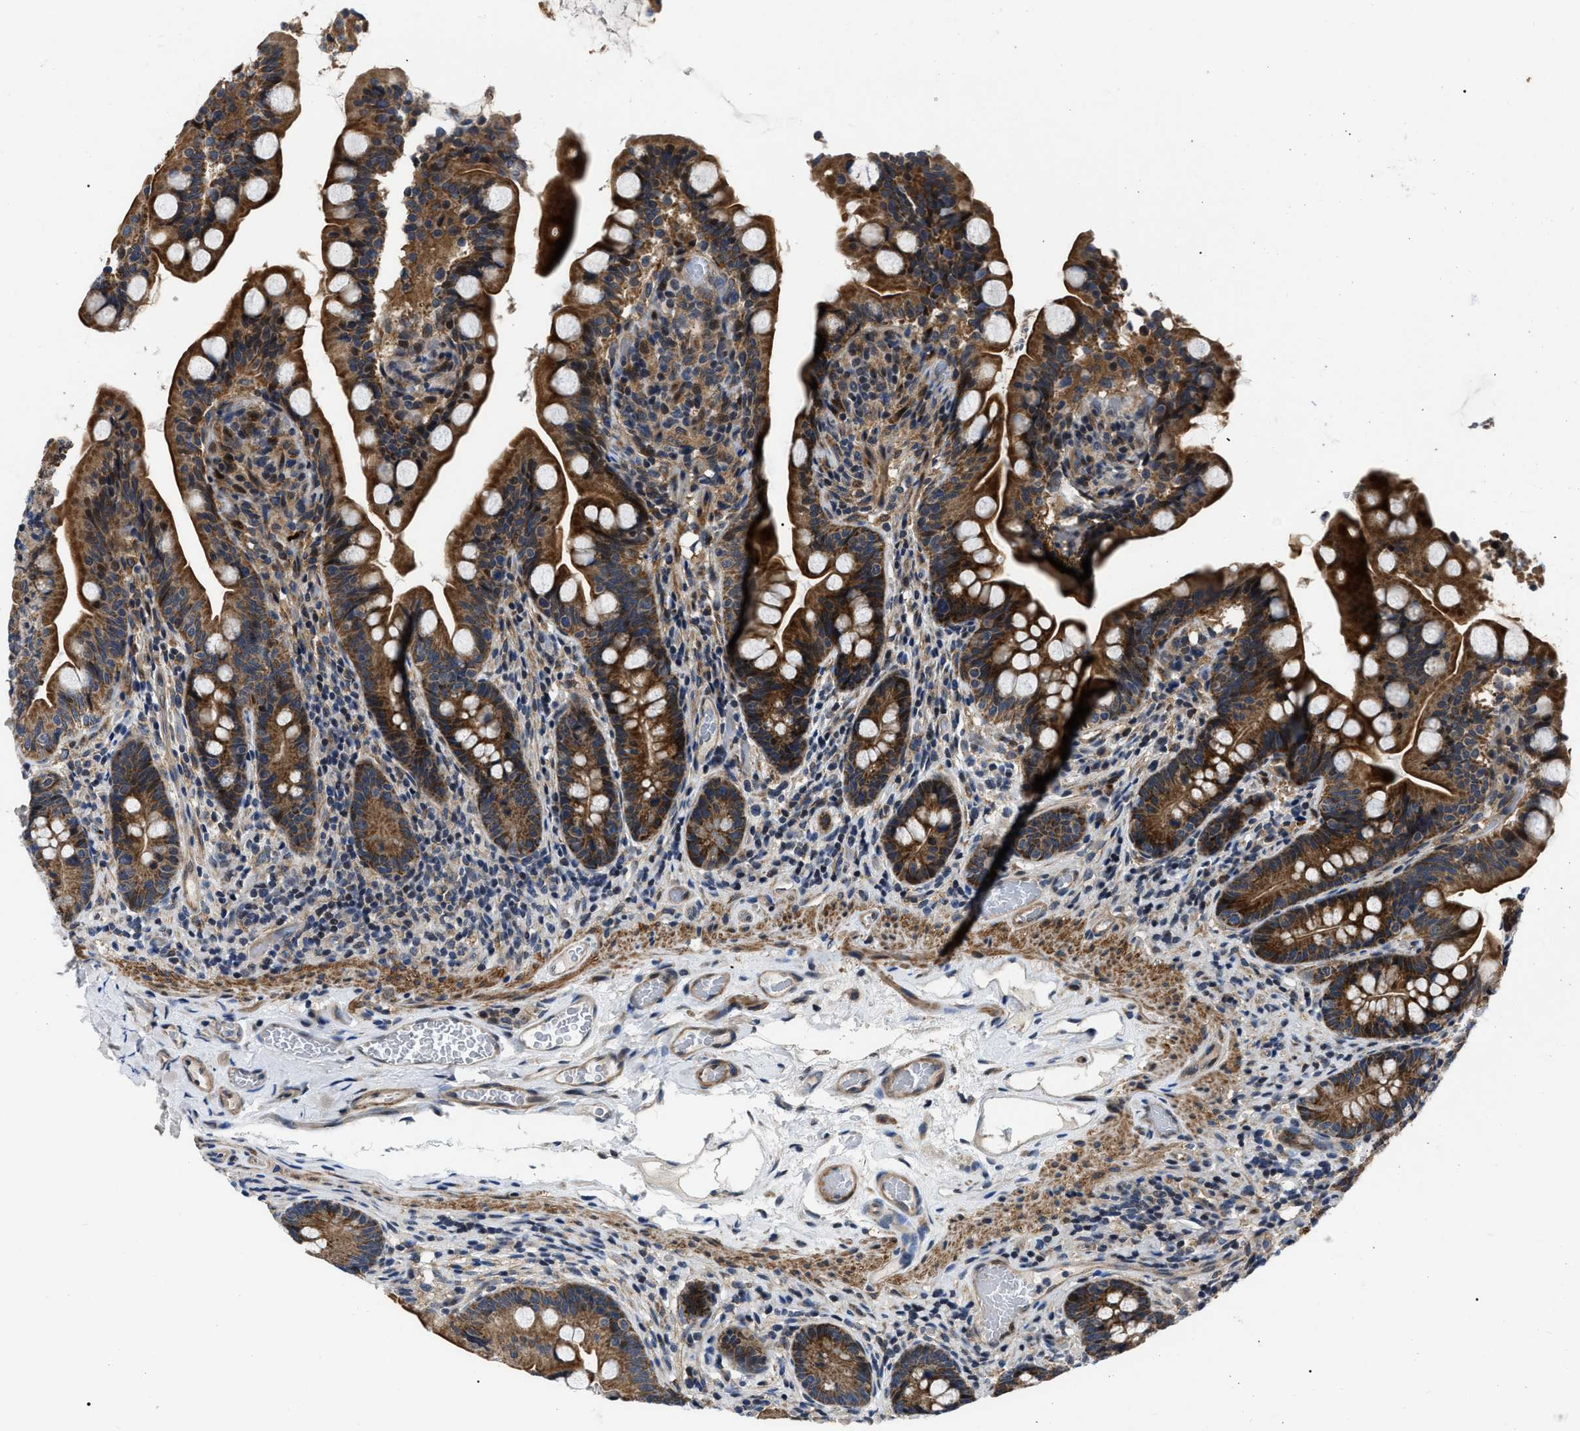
{"staining": {"intensity": "strong", "quantity": ">75%", "location": "cytoplasmic/membranous"}, "tissue": "small intestine", "cell_type": "Glandular cells", "image_type": "normal", "snomed": [{"axis": "morphology", "description": "Normal tissue, NOS"}, {"axis": "topography", "description": "Small intestine"}], "caption": "Brown immunohistochemical staining in normal small intestine exhibits strong cytoplasmic/membranous expression in about >75% of glandular cells. (DAB (3,3'-diaminobenzidine) = brown stain, brightfield microscopy at high magnification).", "gene": "PPWD1", "patient": {"sex": "female", "age": 56}}